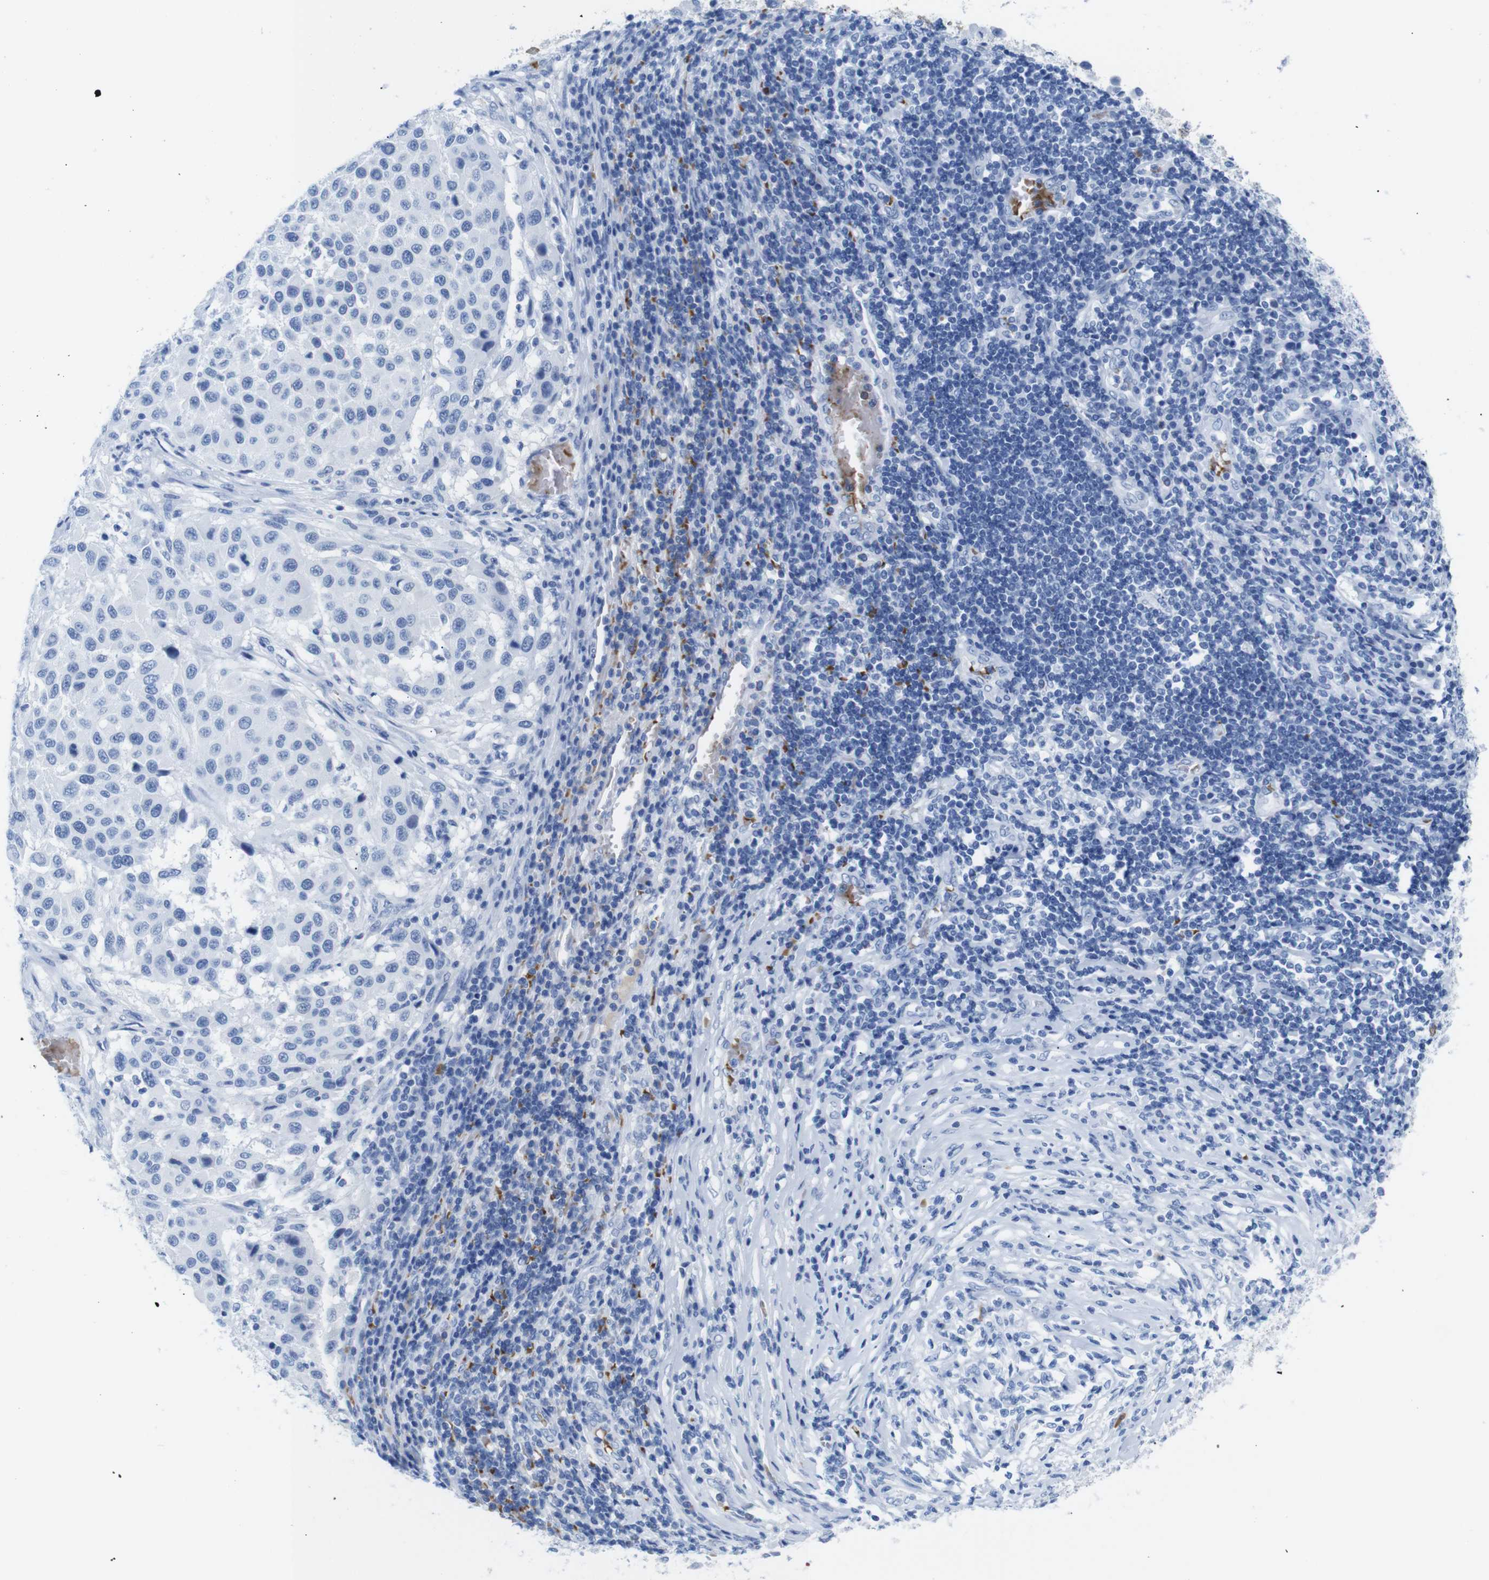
{"staining": {"intensity": "negative", "quantity": "none", "location": "none"}, "tissue": "melanoma", "cell_type": "Tumor cells", "image_type": "cancer", "snomed": [{"axis": "morphology", "description": "Malignant melanoma, Metastatic site"}, {"axis": "topography", "description": "Lymph node"}], "caption": "A high-resolution micrograph shows immunohistochemistry staining of malignant melanoma (metastatic site), which displays no significant staining in tumor cells.", "gene": "ERVMER34-1", "patient": {"sex": "male", "age": 61}}